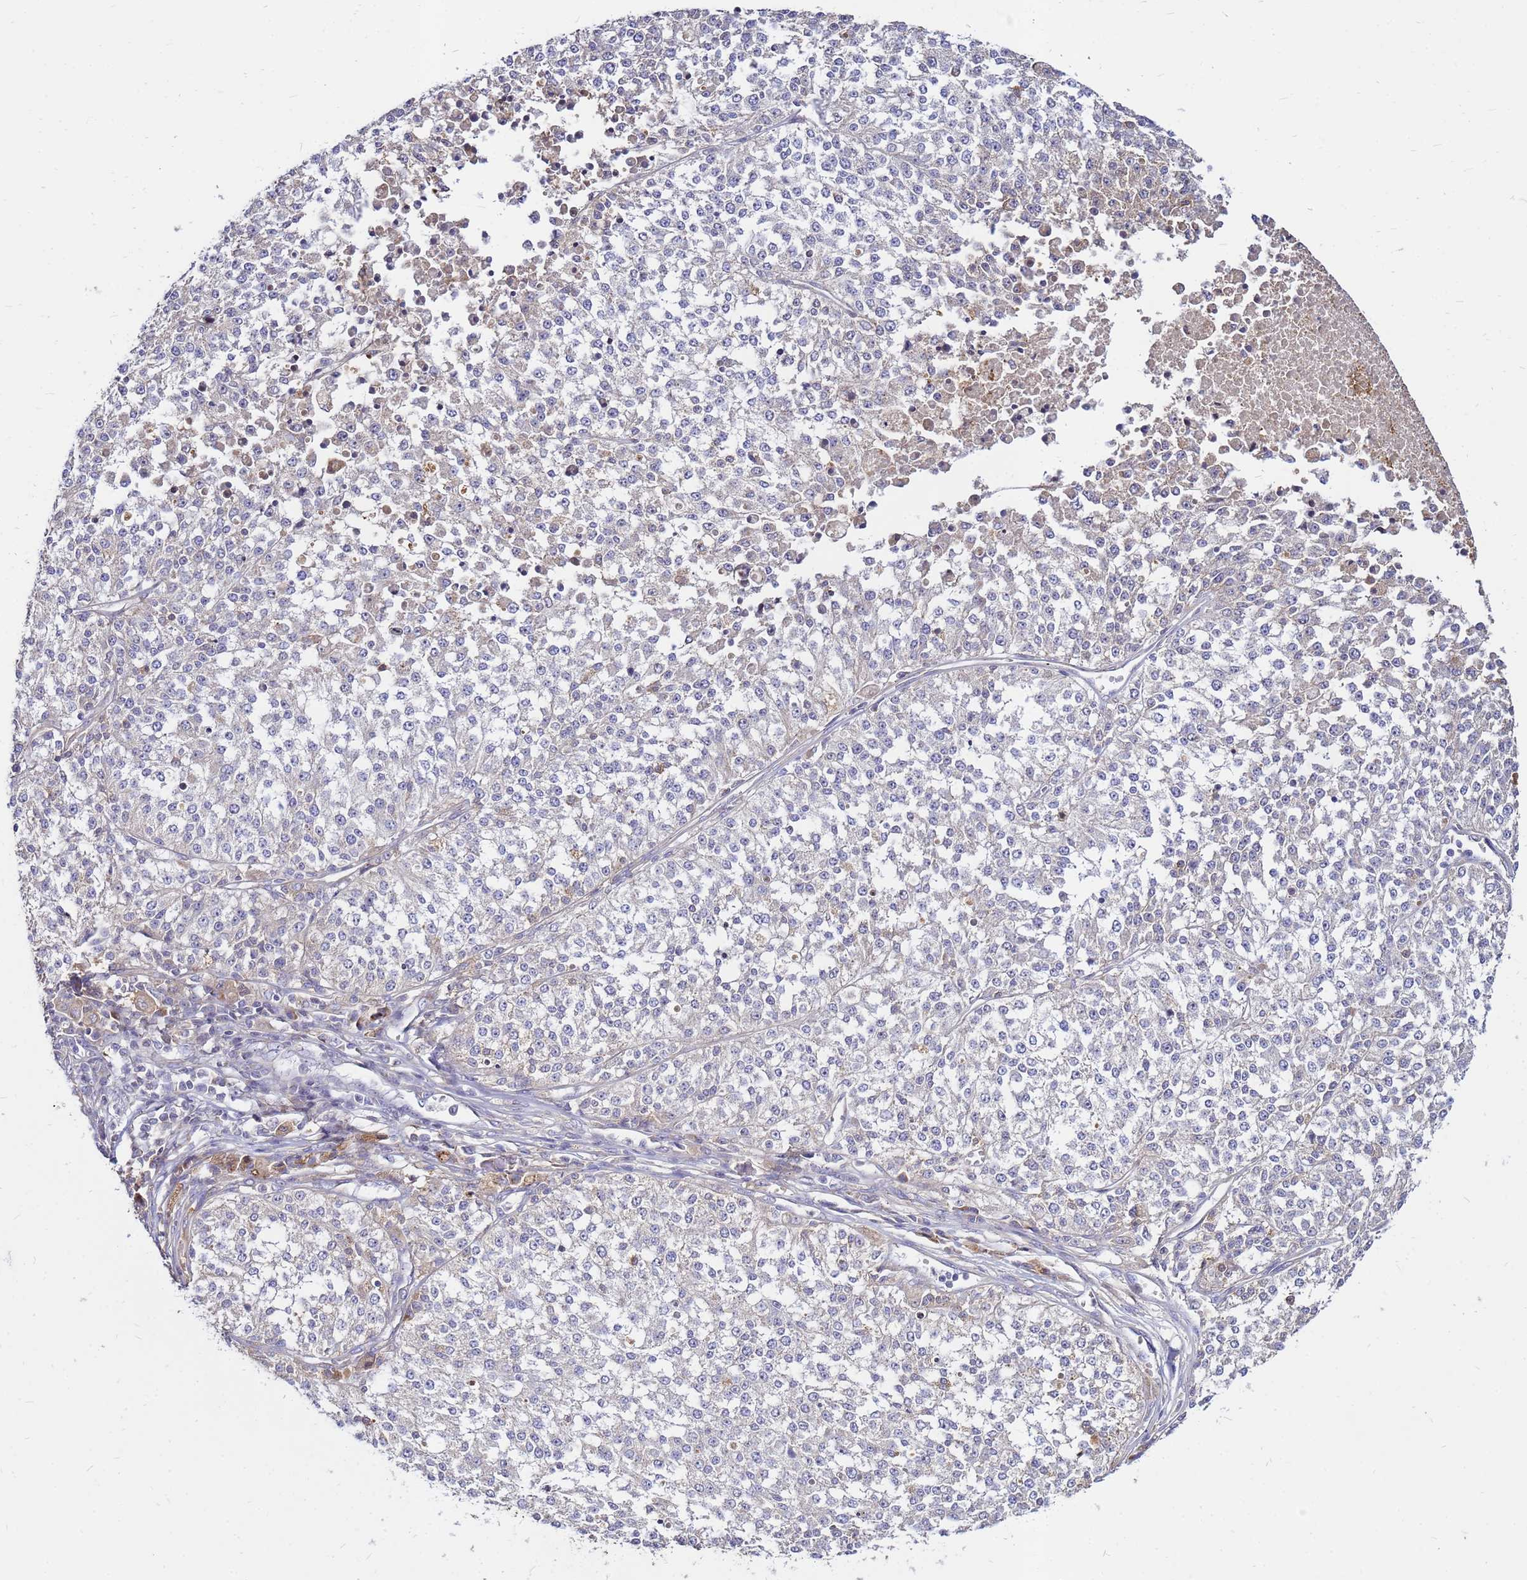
{"staining": {"intensity": "weak", "quantity": "<25%", "location": "cytoplasmic/membranous"}, "tissue": "melanoma", "cell_type": "Tumor cells", "image_type": "cancer", "snomed": [{"axis": "morphology", "description": "Malignant melanoma, NOS"}, {"axis": "topography", "description": "Skin"}], "caption": "Tumor cells are negative for protein expression in human malignant melanoma.", "gene": "MOB2", "patient": {"sex": "female", "age": 64}}